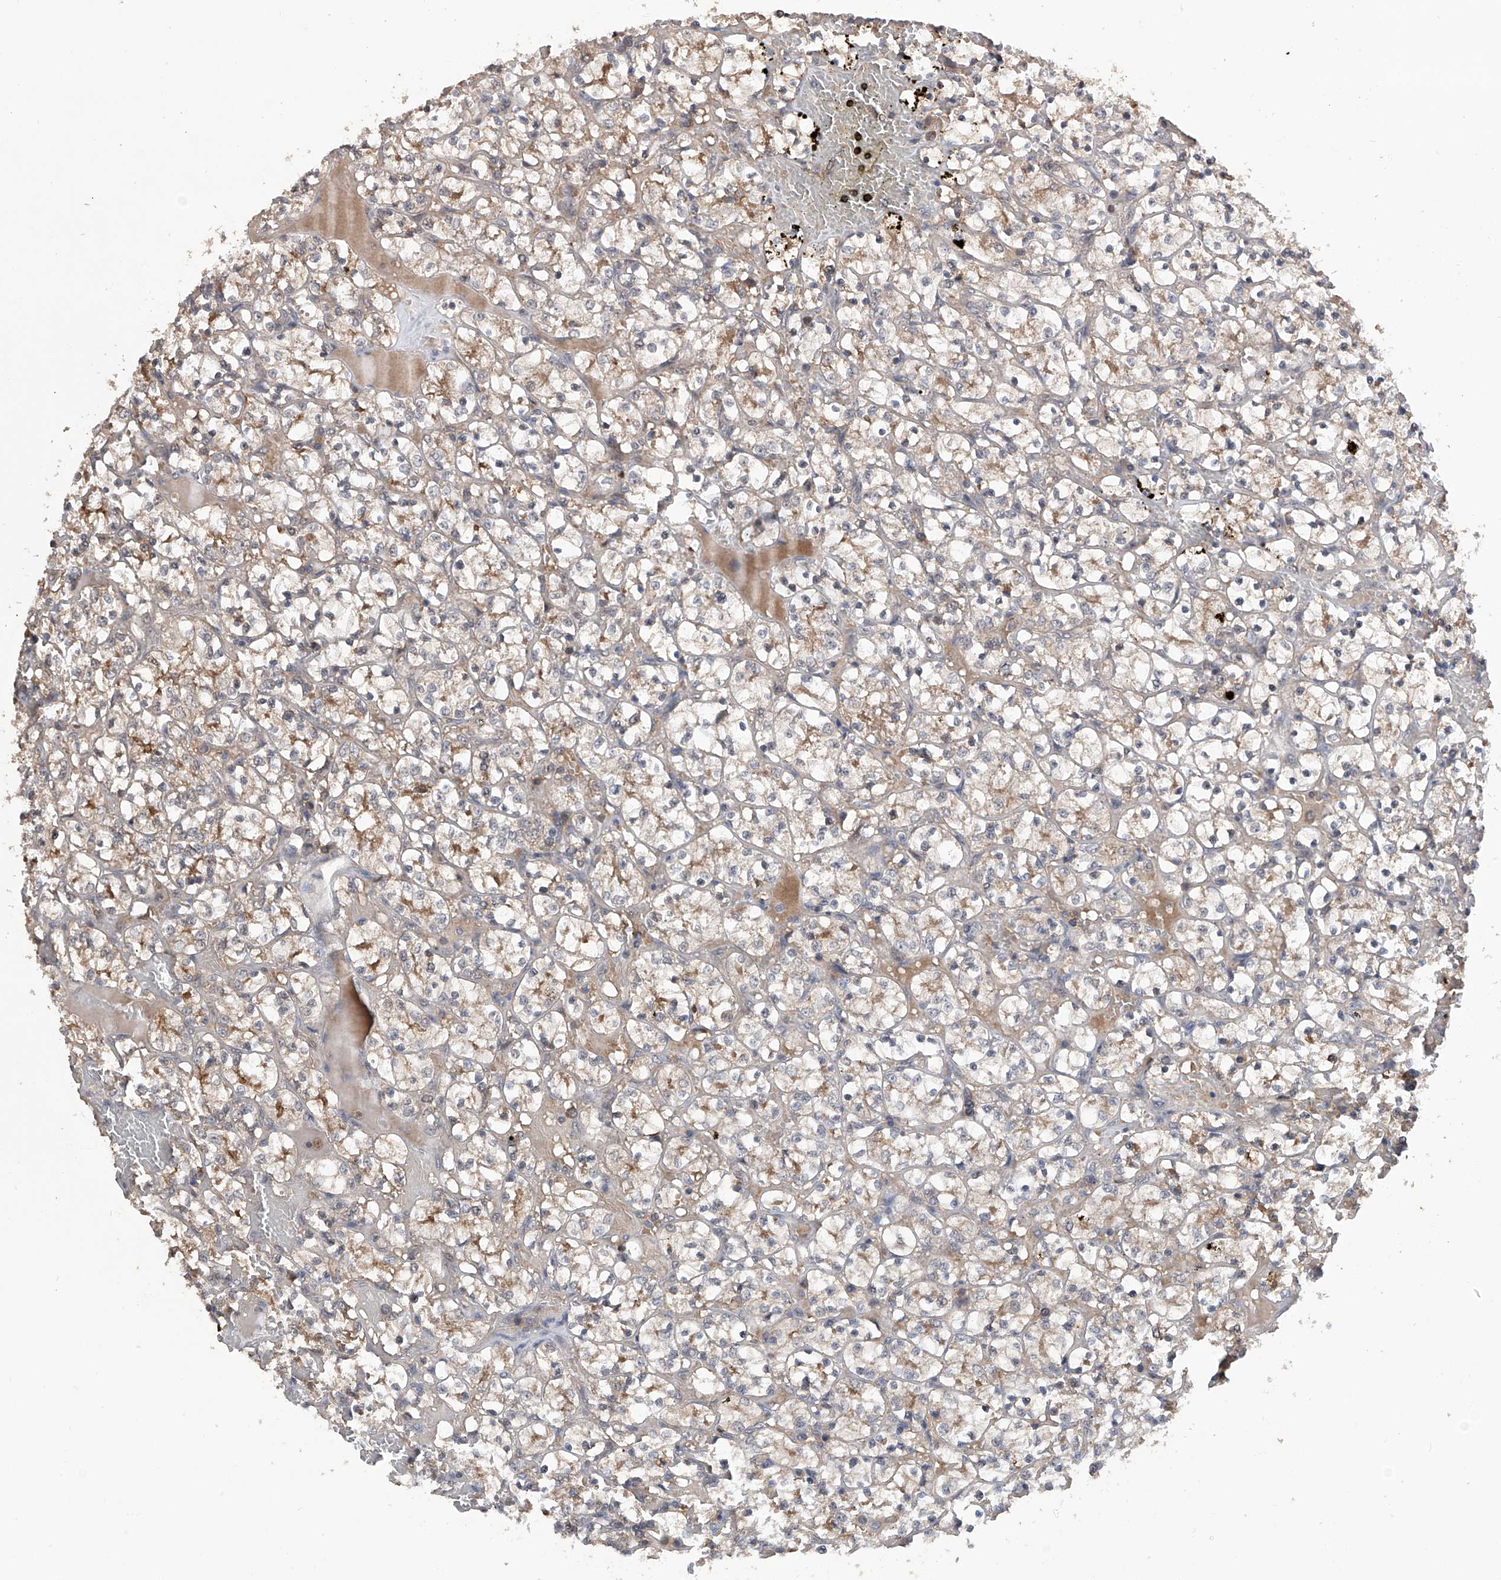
{"staining": {"intensity": "weak", "quantity": "25%-75%", "location": "cytoplasmic/membranous"}, "tissue": "renal cancer", "cell_type": "Tumor cells", "image_type": "cancer", "snomed": [{"axis": "morphology", "description": "Adenocarcinoma, NOS"}, {"axis": "topography", "description": "Kidney"}], "caption": "About 25%-75% of tumor cells in adenocarcinoma (renal) show weak cytoplasmic/membranous protein expression as visualized by brown immunohistochemical staining.", "gene": "LYSMD4", "patient": {"sex": "female", "age": 69}}